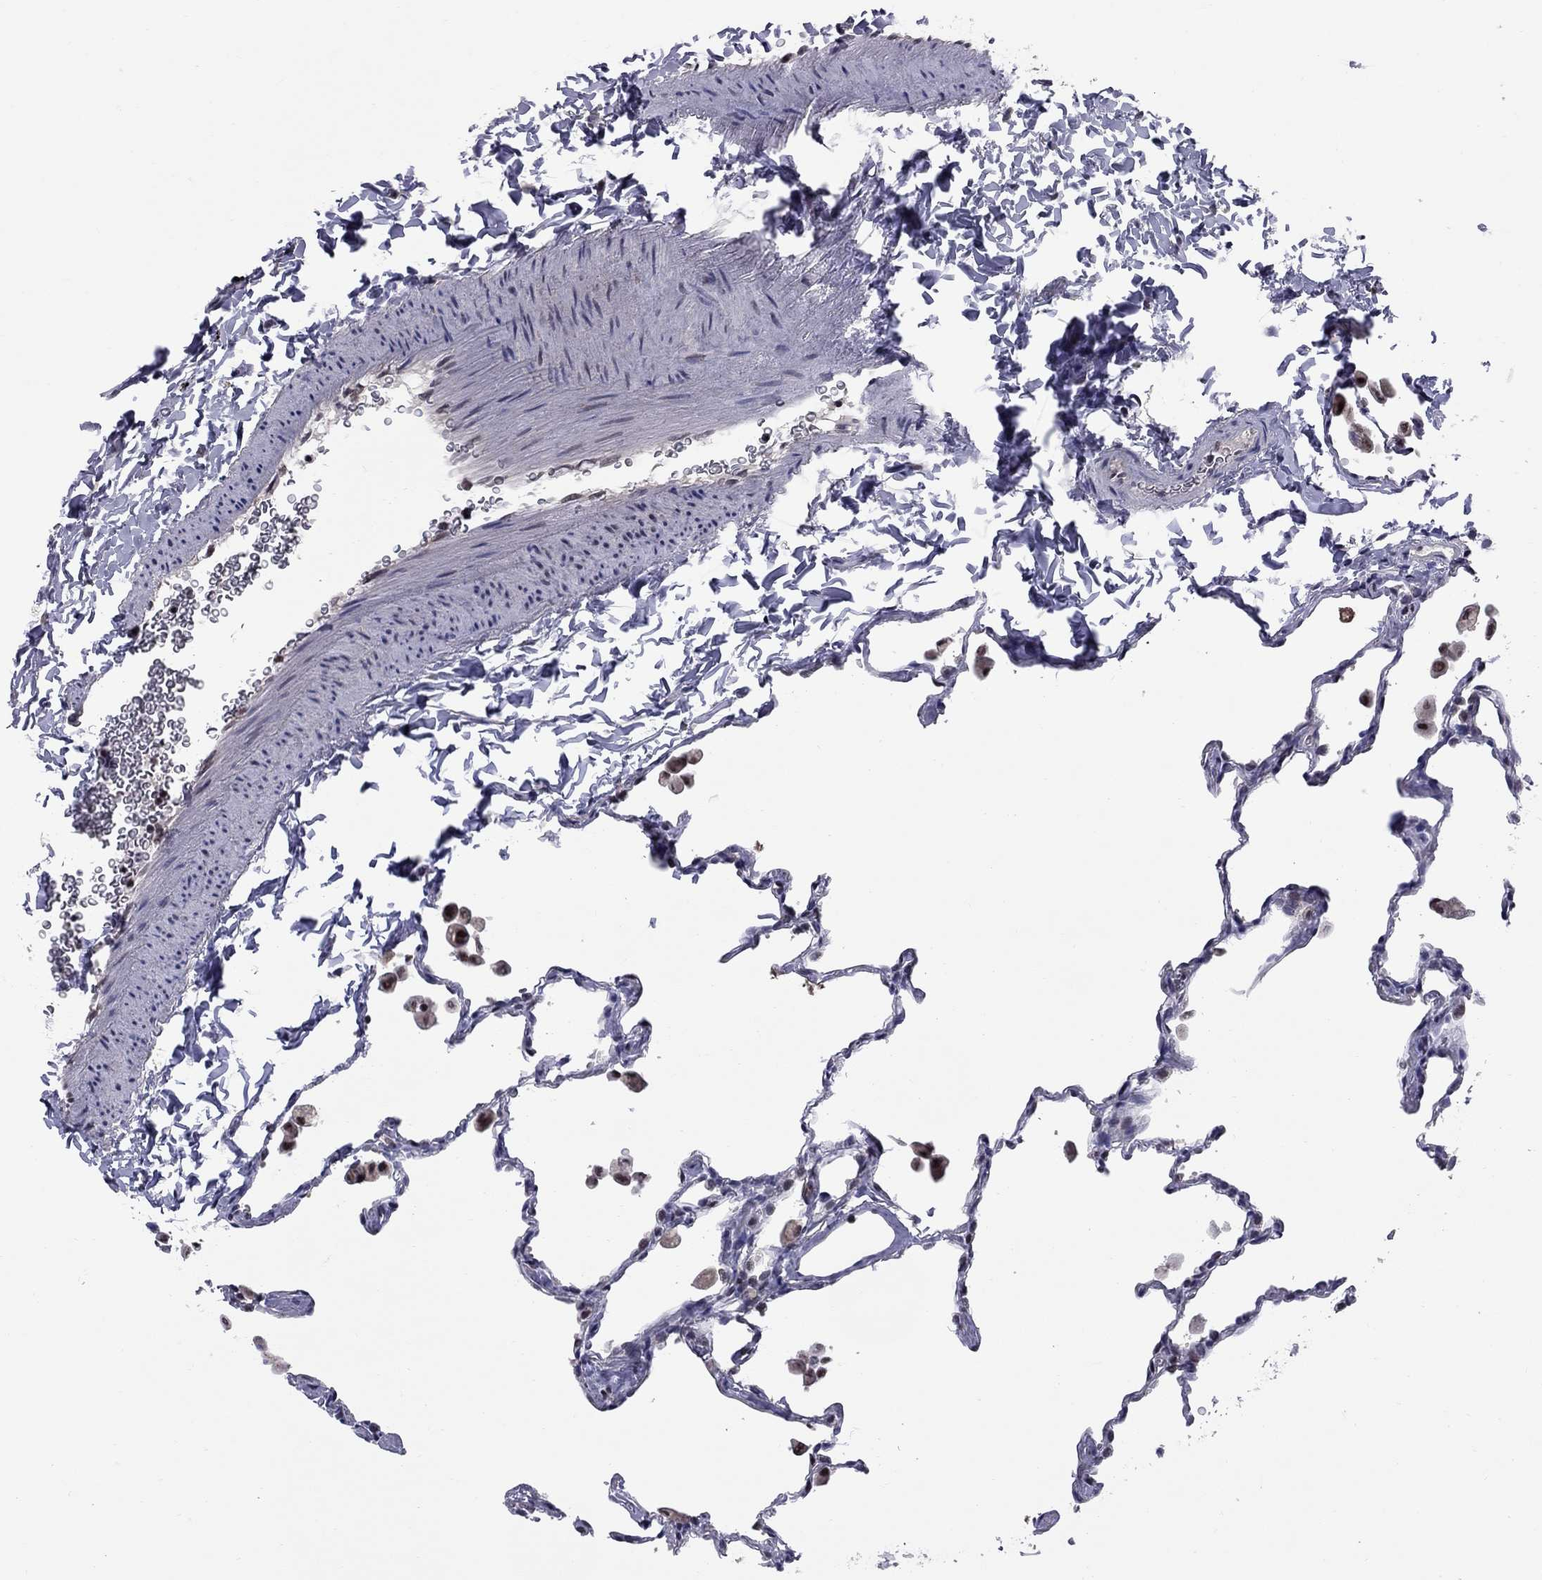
{"staining": {"intensity": "weak", "quantity": "<25%", "location": "nuclear"}, "tissue": "lung", "cell_type": "Alveolar cells", "image_type": "normal", "snomed": [{"axis": "morphology", "description": "Normal tissue, NOS"}, {"axis": "topography", "description": "Lung"}], "caption": "Immunohistochemical staining of benign human lung shows no significant positivity in alveolar cells. Nuclei are stained in blue.", "gene": "TAF9", "patient": {"sex": "female", "age": 47}}